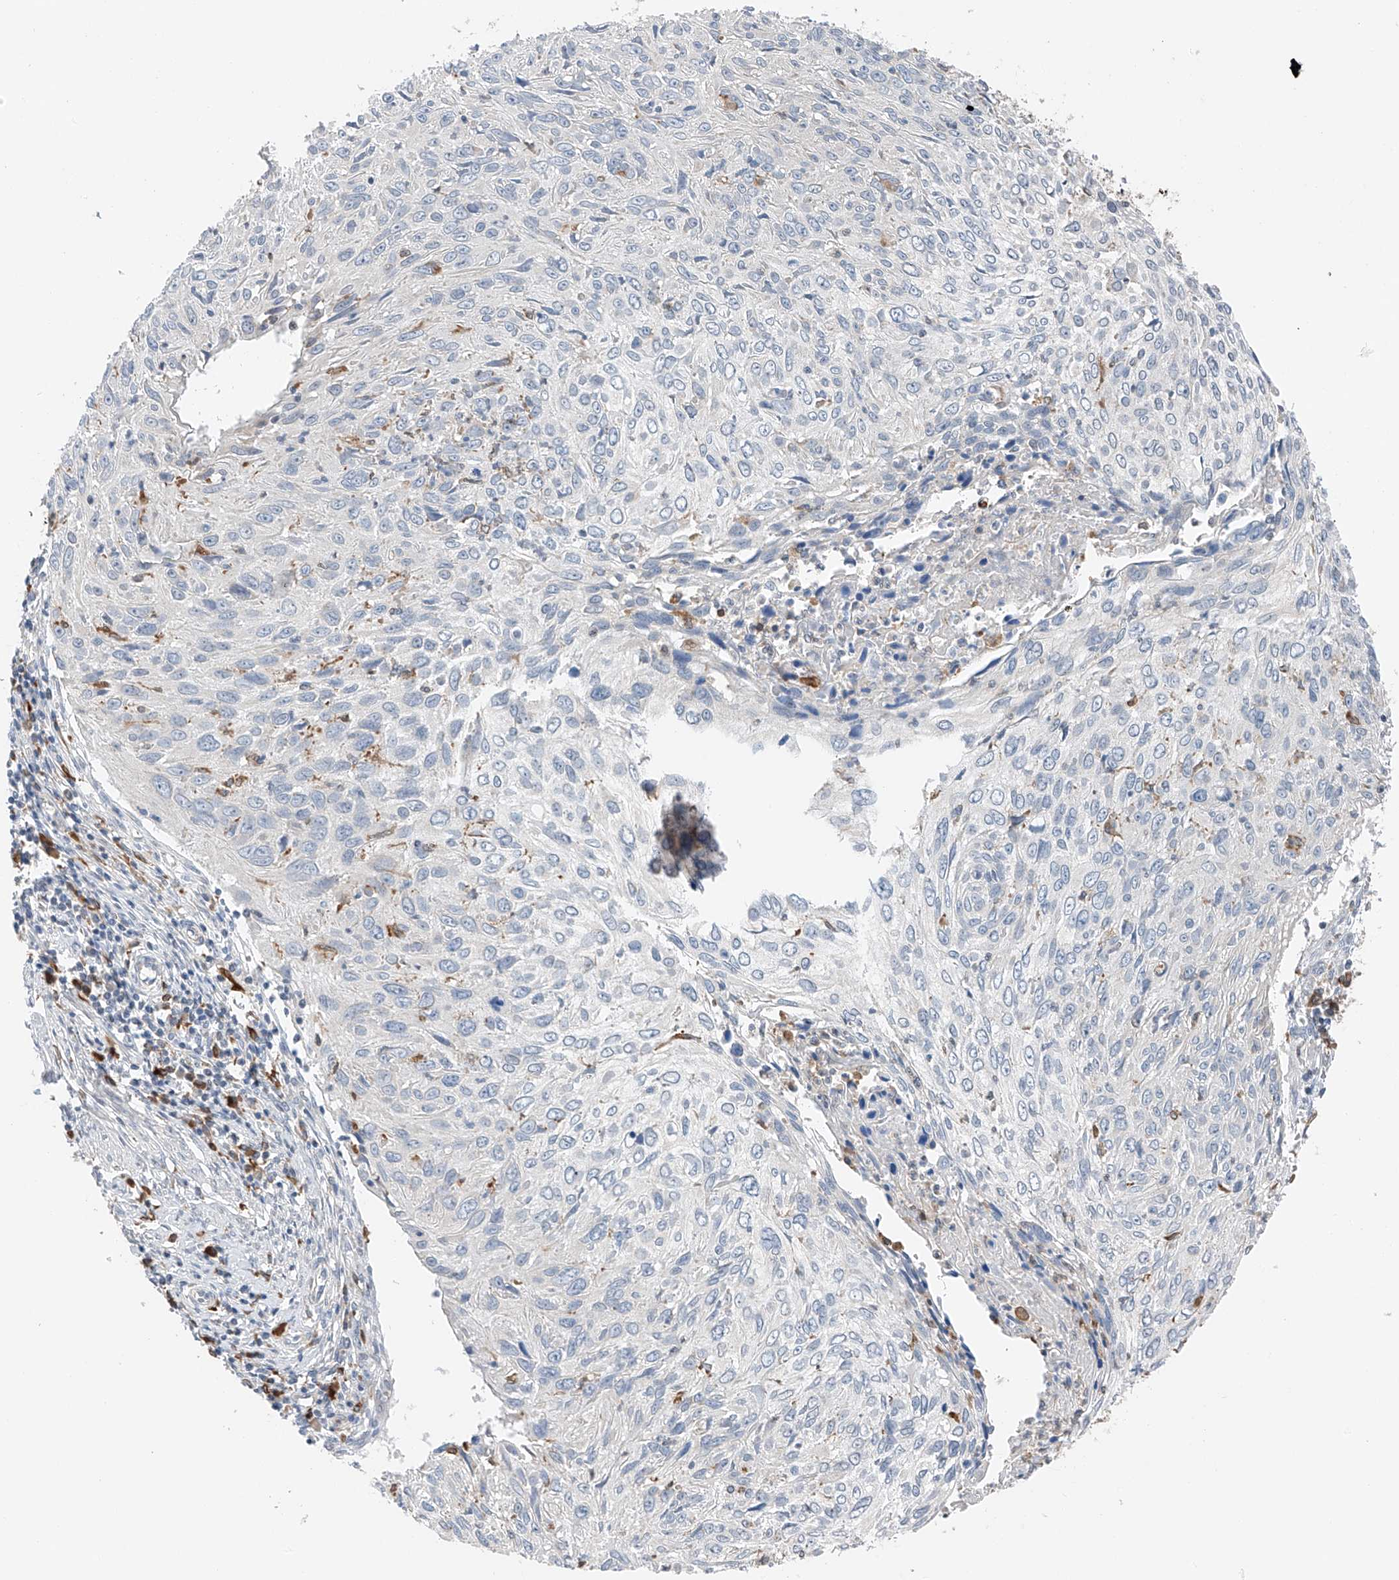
{"staining": {"intensity": "negative", "quantity": "none", "location": "none"}, "tissue": "cervical cancer", "cell_type": "Tumor cells", "image_type": "cancer", "snomed": [{"axis": "morphology", "description": "Squamous cell carcinoma, NOS"}, {"axis": "topography", "description": "Cervix"}], "caption": "Protein analysis of cervical cancer (squamous cell carcinoma) reveals no significant positivity in tumor cells. (Brightfield microscopy of DAB IHC at high magnification).", "gene": "TBXAS1", "patient": {"sex": "female", "age": 51}}